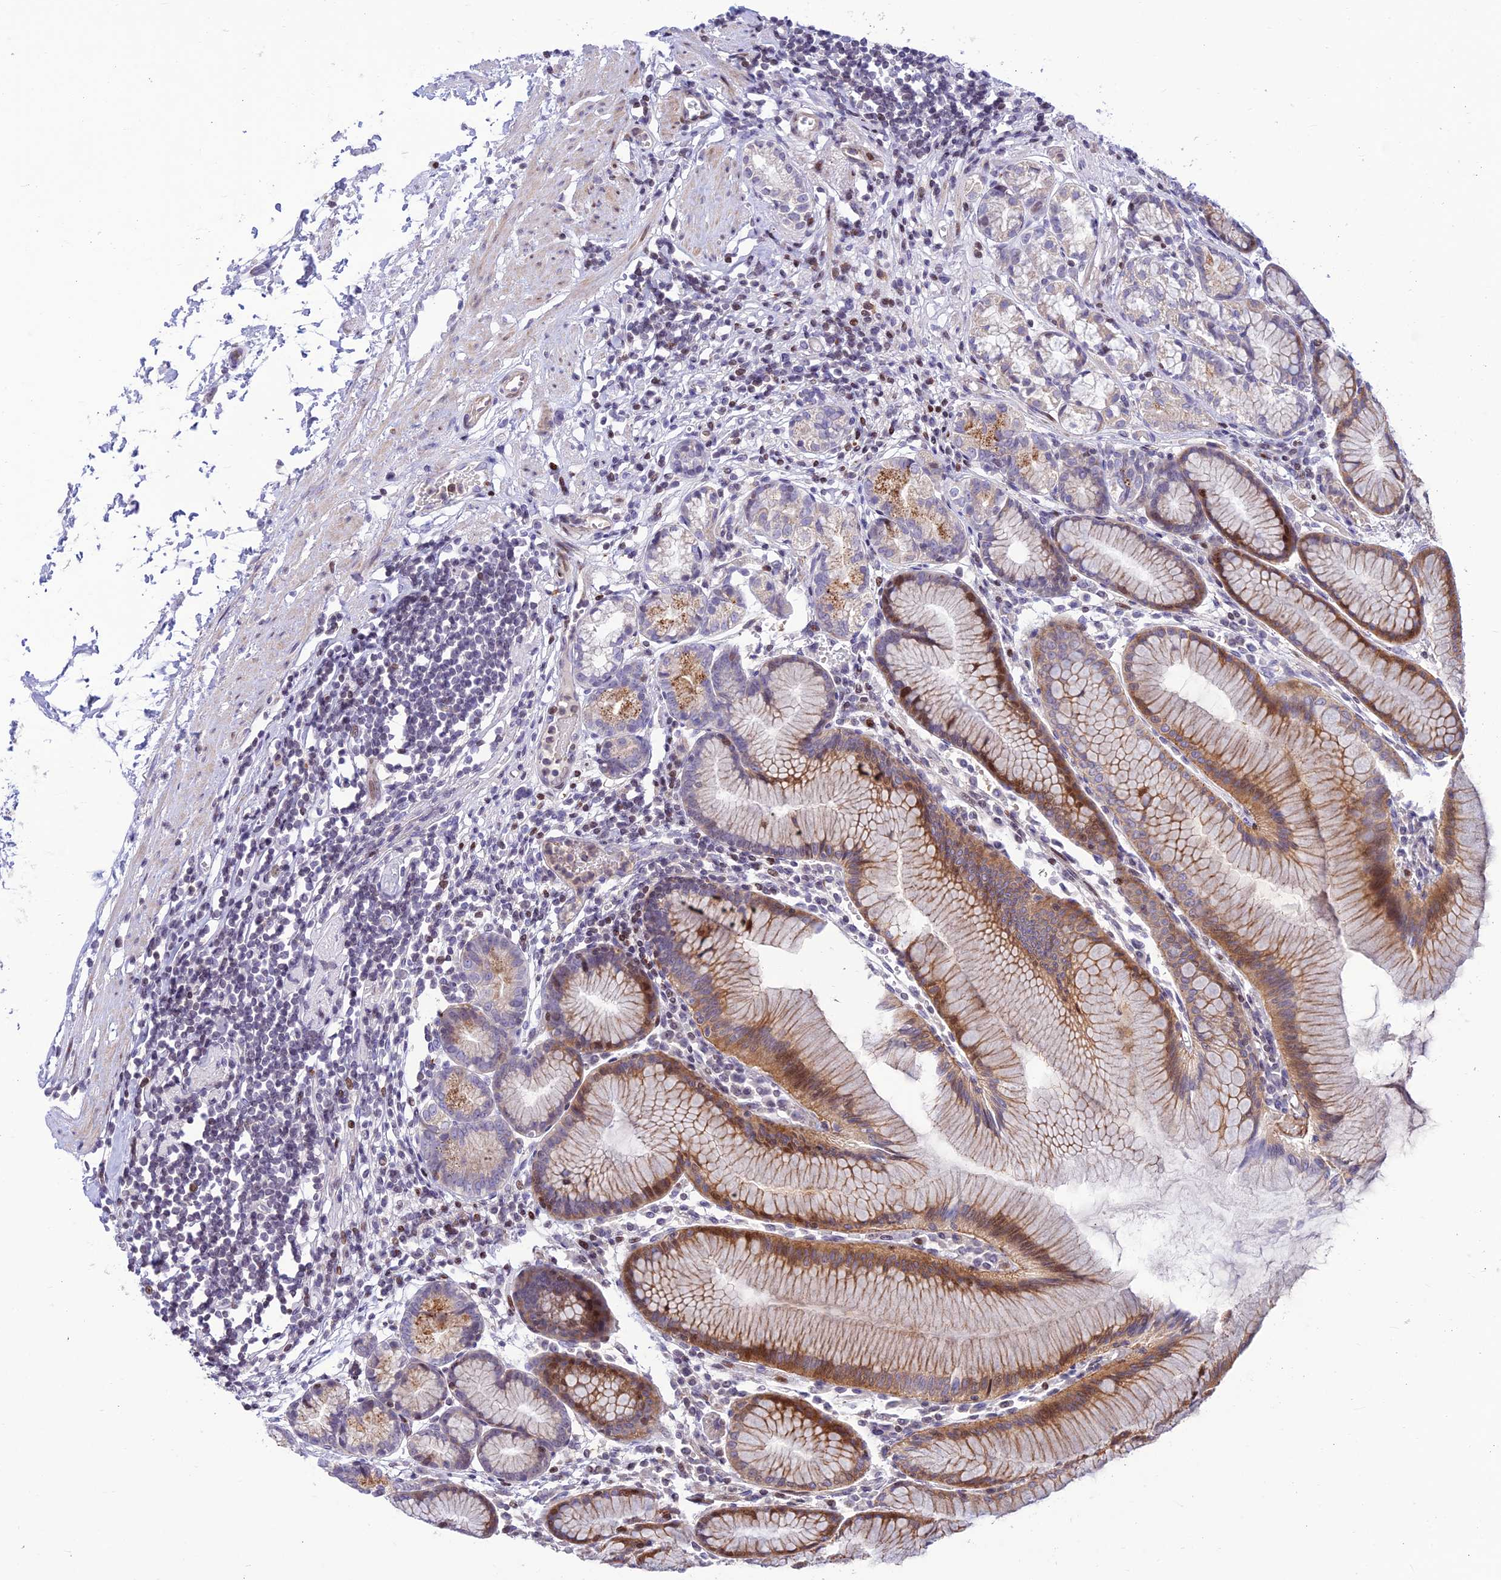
{"staining": {"intensity": "moderate", "quantity": "25%-75%", "location": "cytoplasmic/membranous"}, "tissue": "stomach", "cell_type": "Glandular cells", "image_type": "normal", "snomed": [{"axis": "morphology", "description": "Normal tissue, NOS"}, {"axis": "topography", "description": "Stomach"}], "caption": "Benign stomach shows moderate cytoplasmic/membranous positivity in approximately 25%-75% of glandular cells, visualized by immunohistochemistry.", "gene": "FAM186B", "patient": {"sex": "female", "age": 57}}